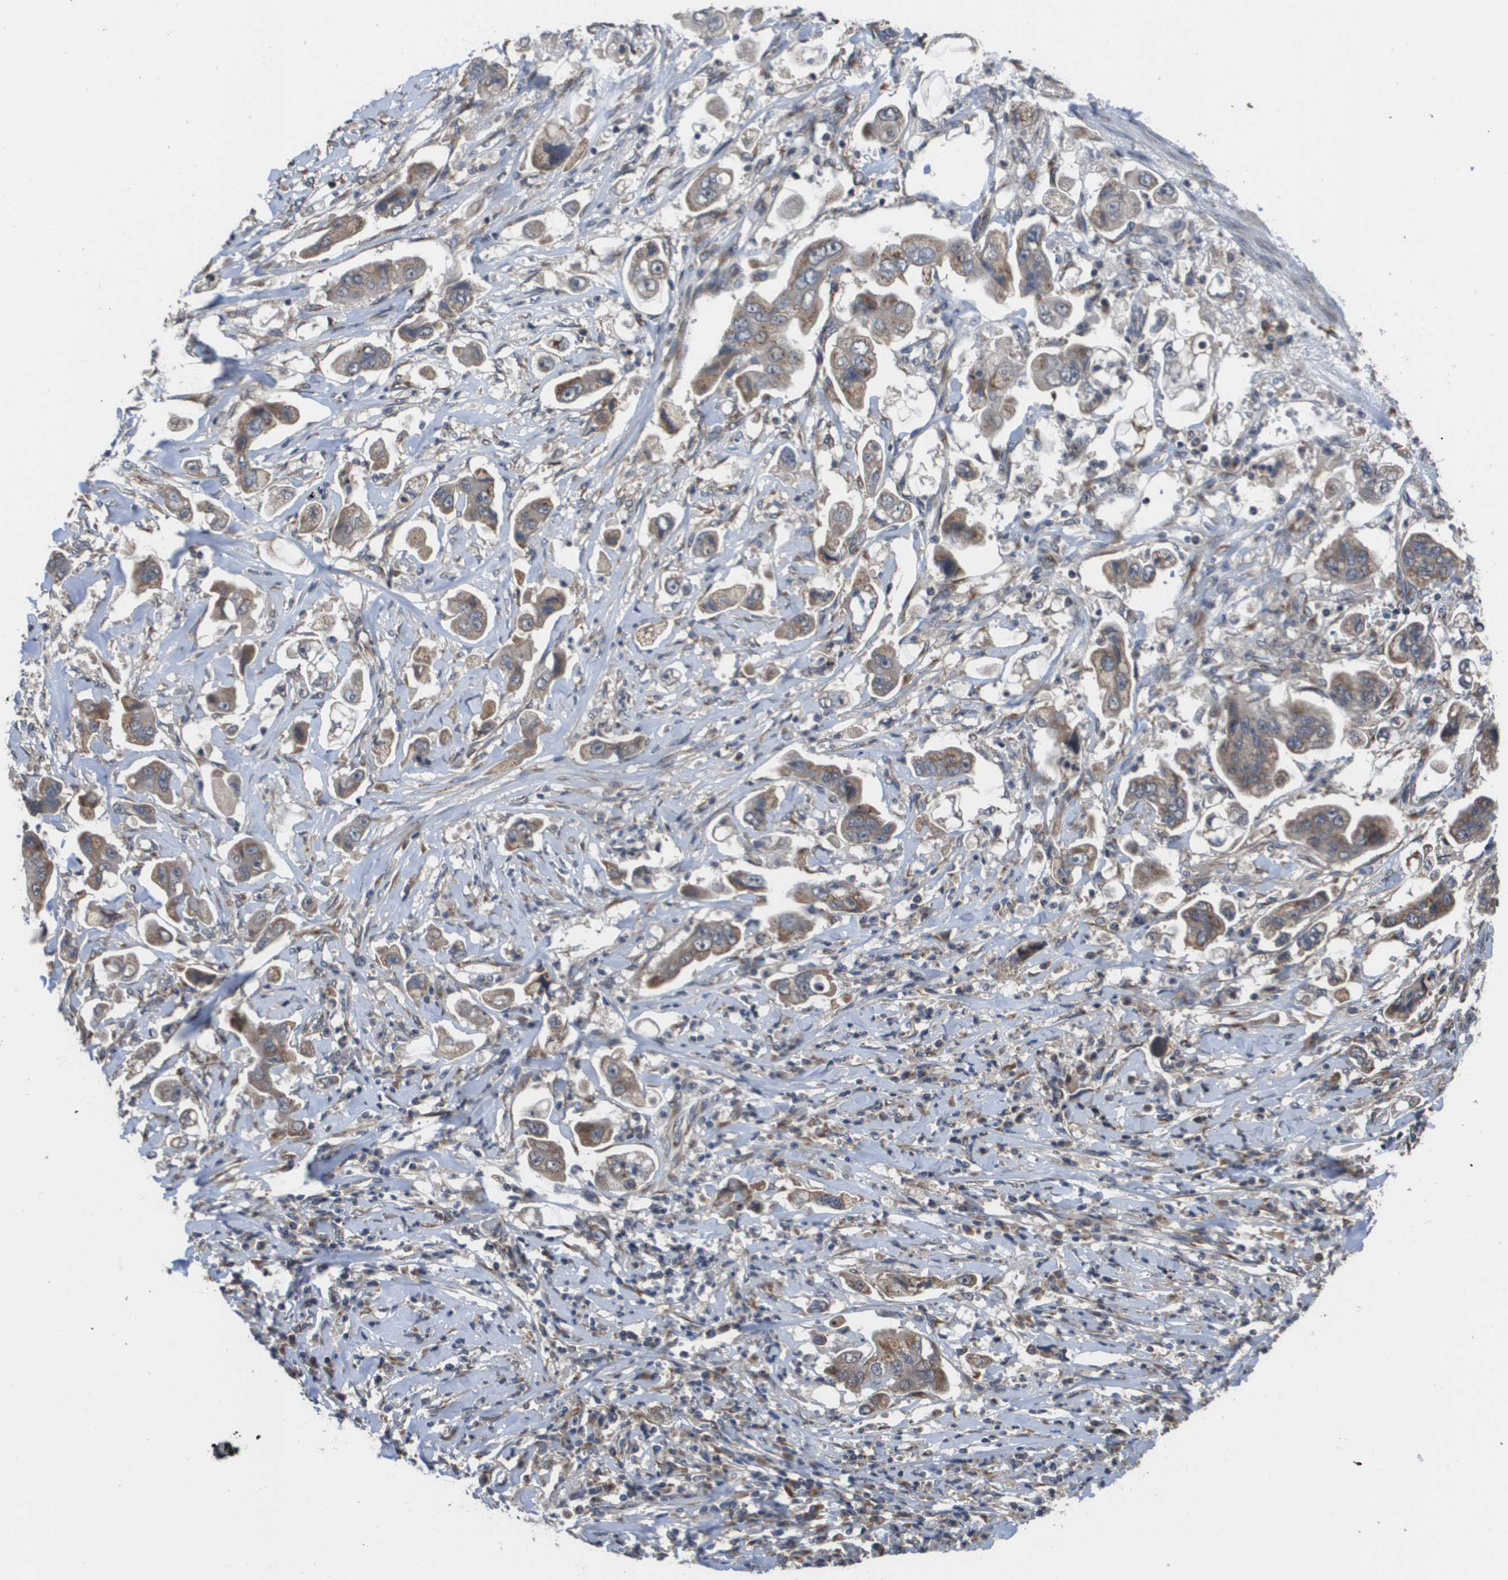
{"staining": {"intensity": "moderate", "quantity": ">75%", "location": "cytoplasmic/membranous"}, "tissue": "stomach cancer", "cell_type": "Tumor cells", "image_type": "cancer", "snomed": [{"axis": "morphology", "description": "Adenocarcinoma, NOS"}, {"axis": "topography", "description": "Stomach"}], "caption": "Protein staining exhibits moderate cytoplasmic/membranous positivity in approximately >75% of tumor cells in stomach cancer (adenocarcinoma). The staining was performed using DAB to visualize the protein expression in brown, while the nuclei were stained in blue with hematoxylin (Magnification: 20x).", "gene": "PCK1", "patient": {"sex": "male", "age": 62}}